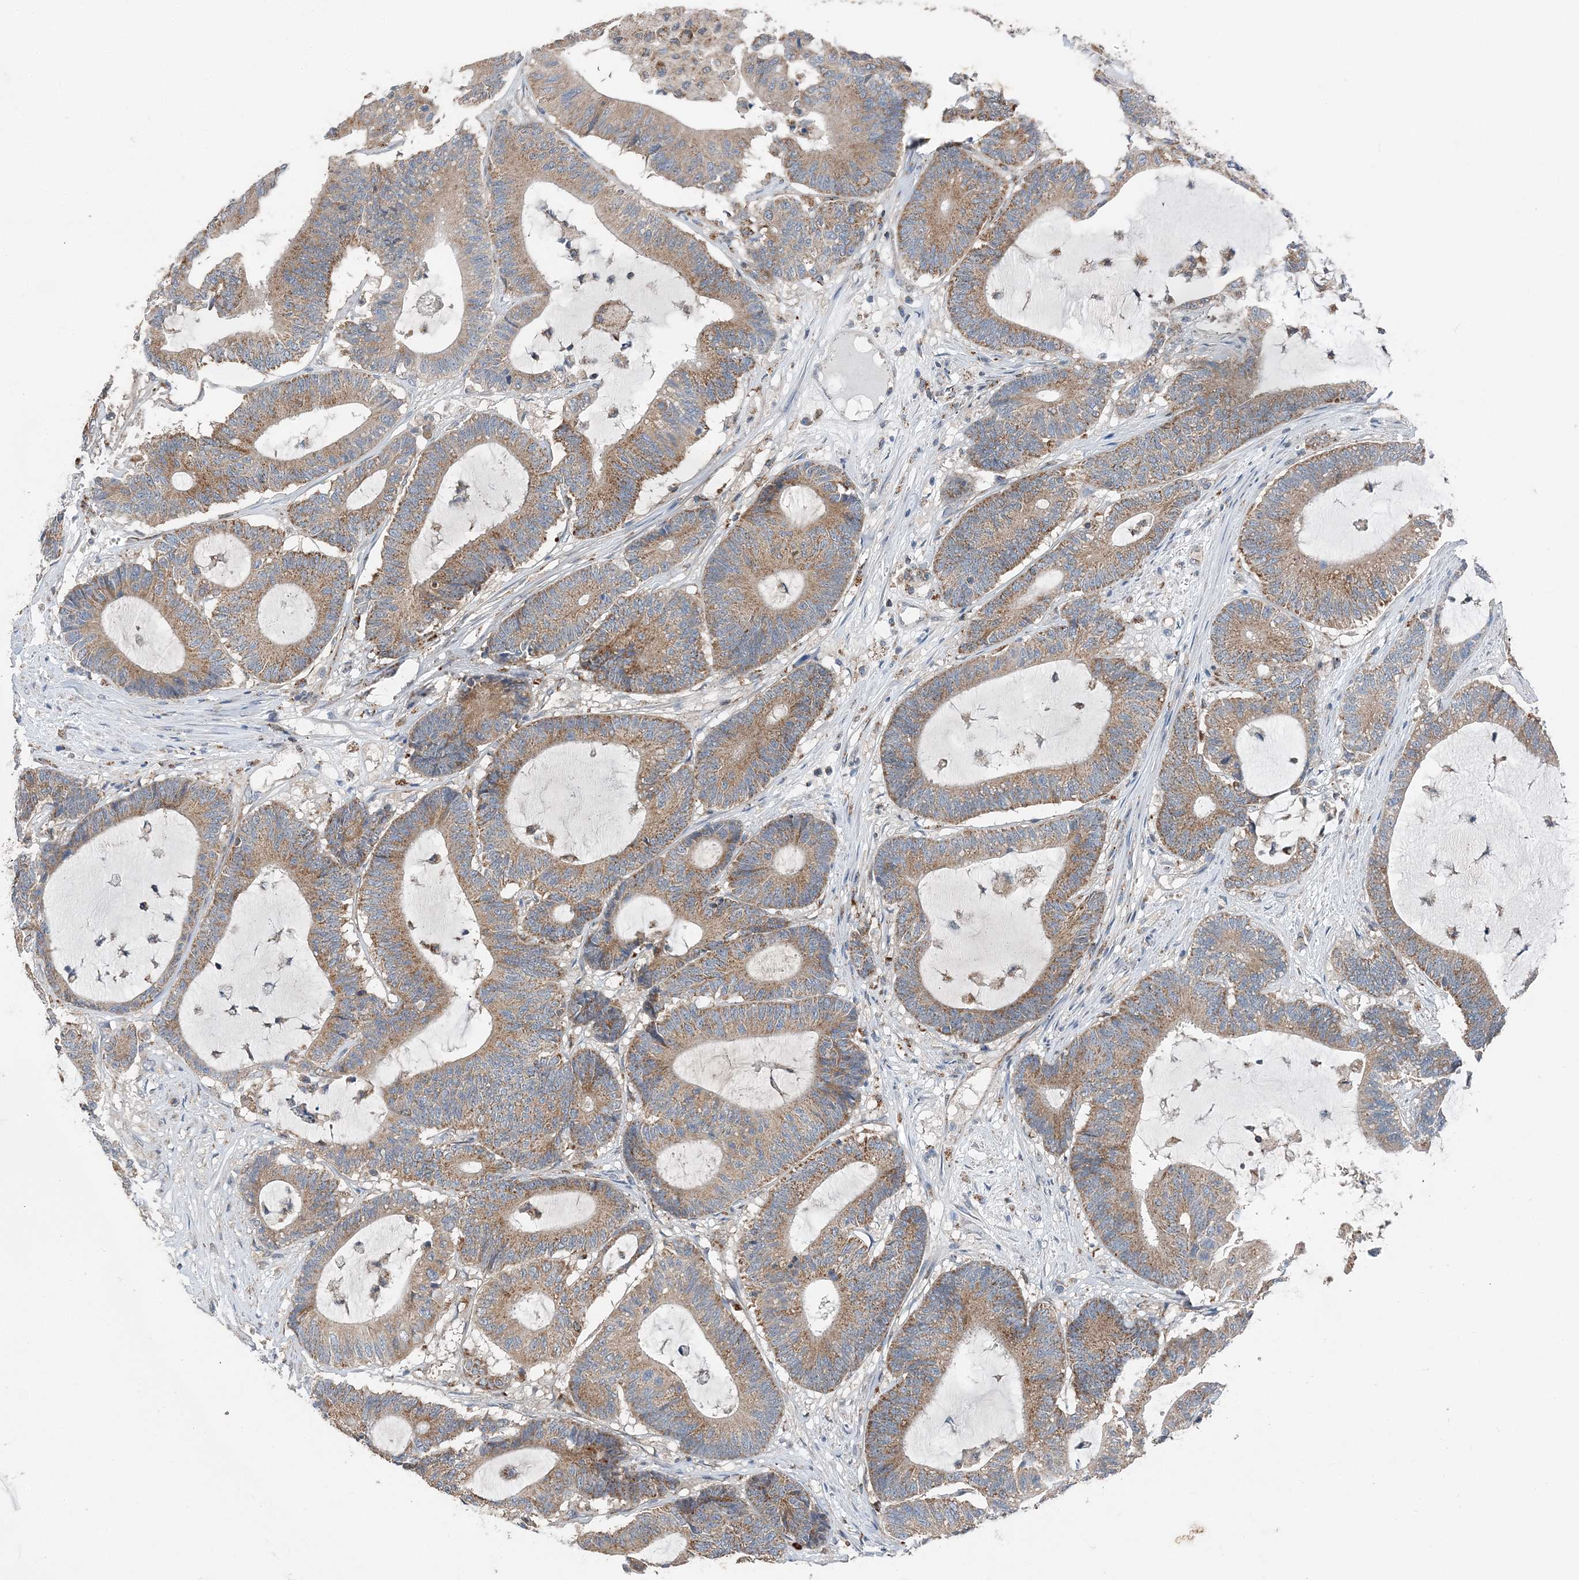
{"staining": {"intensity": "moderate", "quantity": ">75%", "location": "cytoplasmic/membranous"}, "tissue": "colorectal cancer", "cell_type": "Tumor cells", "image_type": "cancer", "snomed": [{"axis": "morphology", "description": "Adenocarcinoma, NOS"}, {"axis": "topography", "description": "Colon"}], "caption": "Approximately >75% of tumor cells in colorectal cancer (adenocarcinoma) show moderate cytoplasmic/membranous protein staining as visualized by brown immunohistochemical staining.", "gene": "SPRY2", "patient": {"sex": "female", "age": 84}}